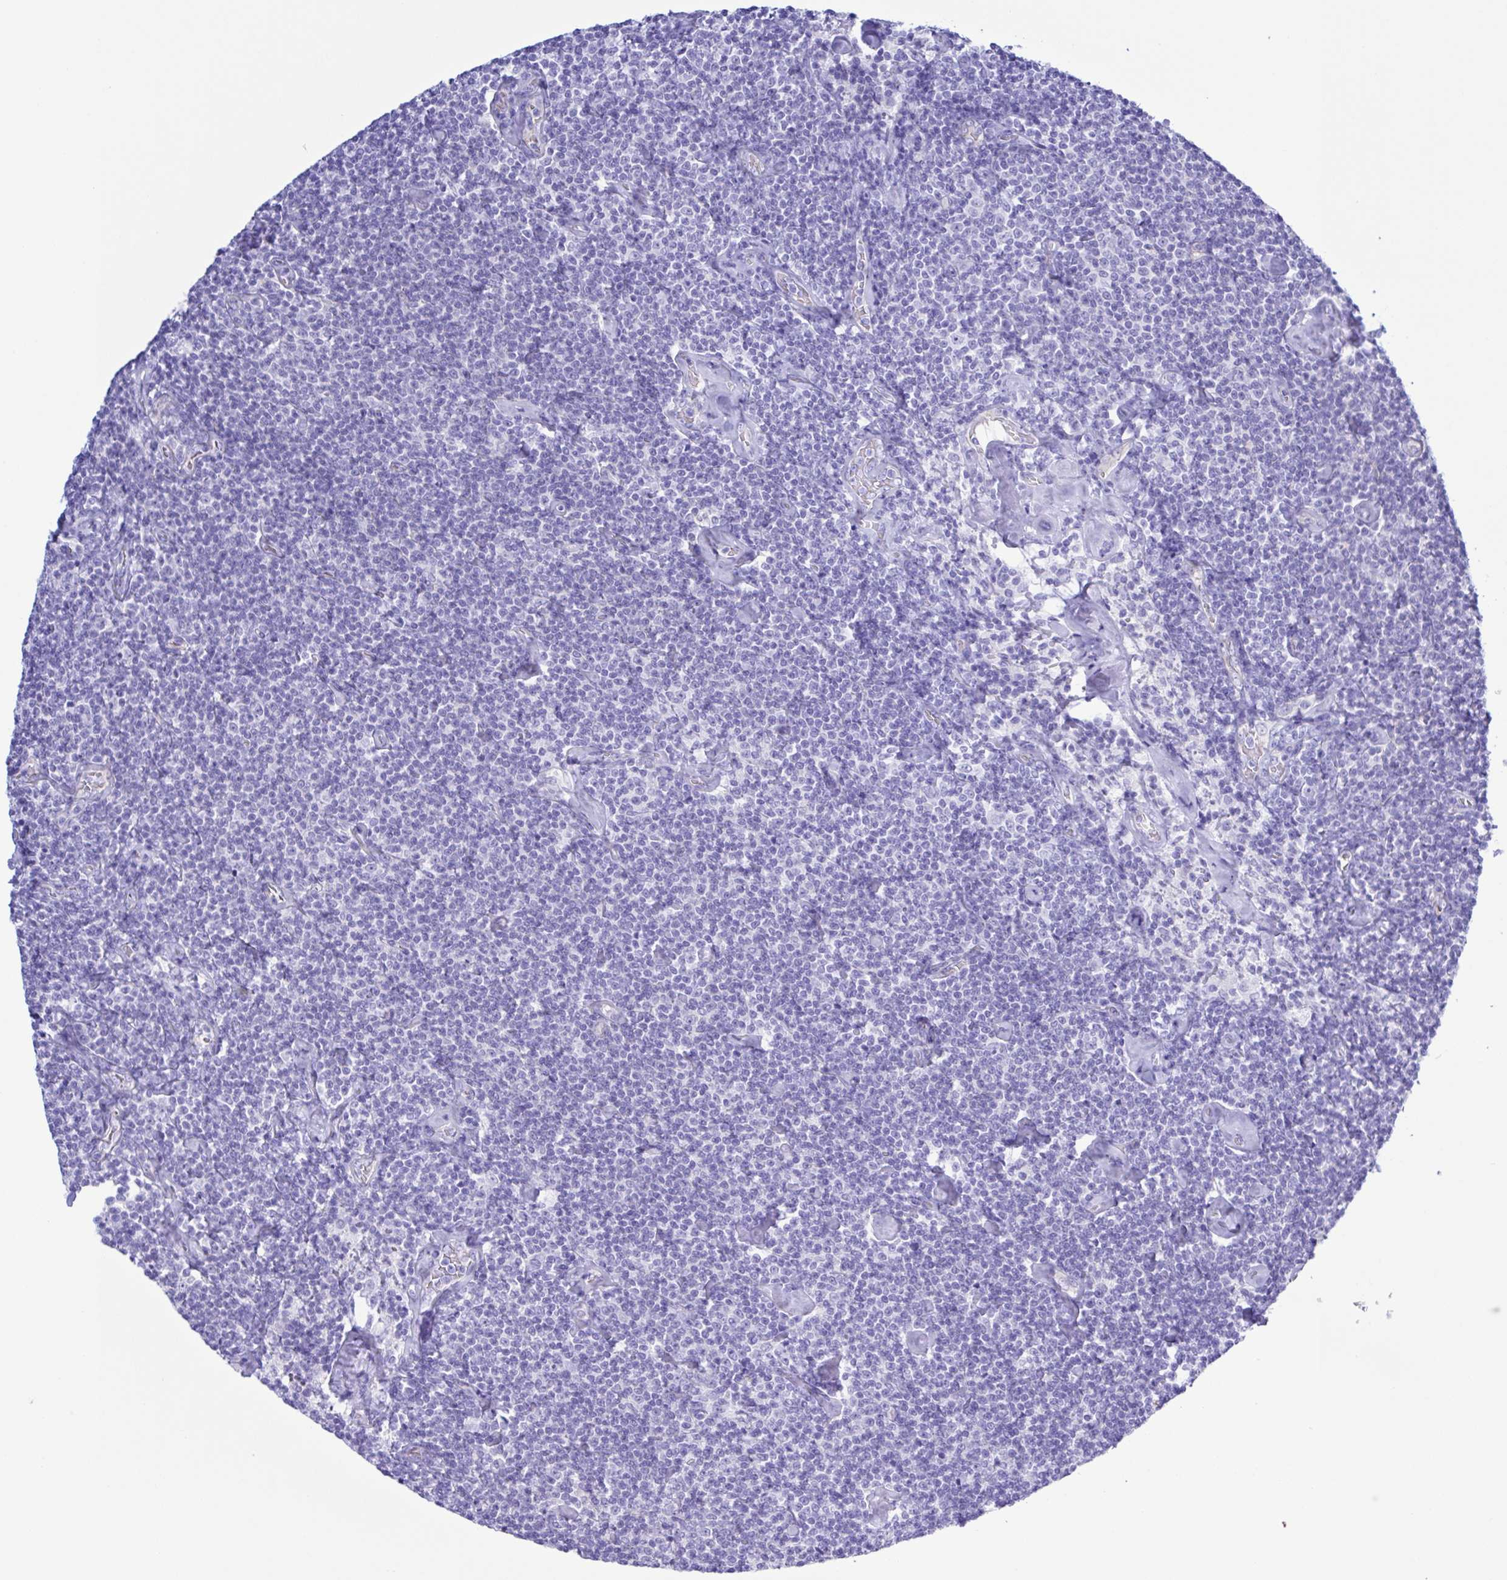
{"staining": {"intensity": "negative", "quantity": "none", "location": "none"}, "tissue": "lymphoma", "cell_type": "Tumor cells", "image_type": "cancer", "snomed": [{"axis": "morphology", "description": "Malignant lymphoma, non-Hodgkin's type, Low grade"}, {"axis": "topography", "description": "Lymph node"}], "caption": "This is an immunohistochemistry histopathology image of human lymphoma. There is no staining in tumor cells.", "gene": "CYP11A1", "patient": {"sex": "male", "age": 81}}